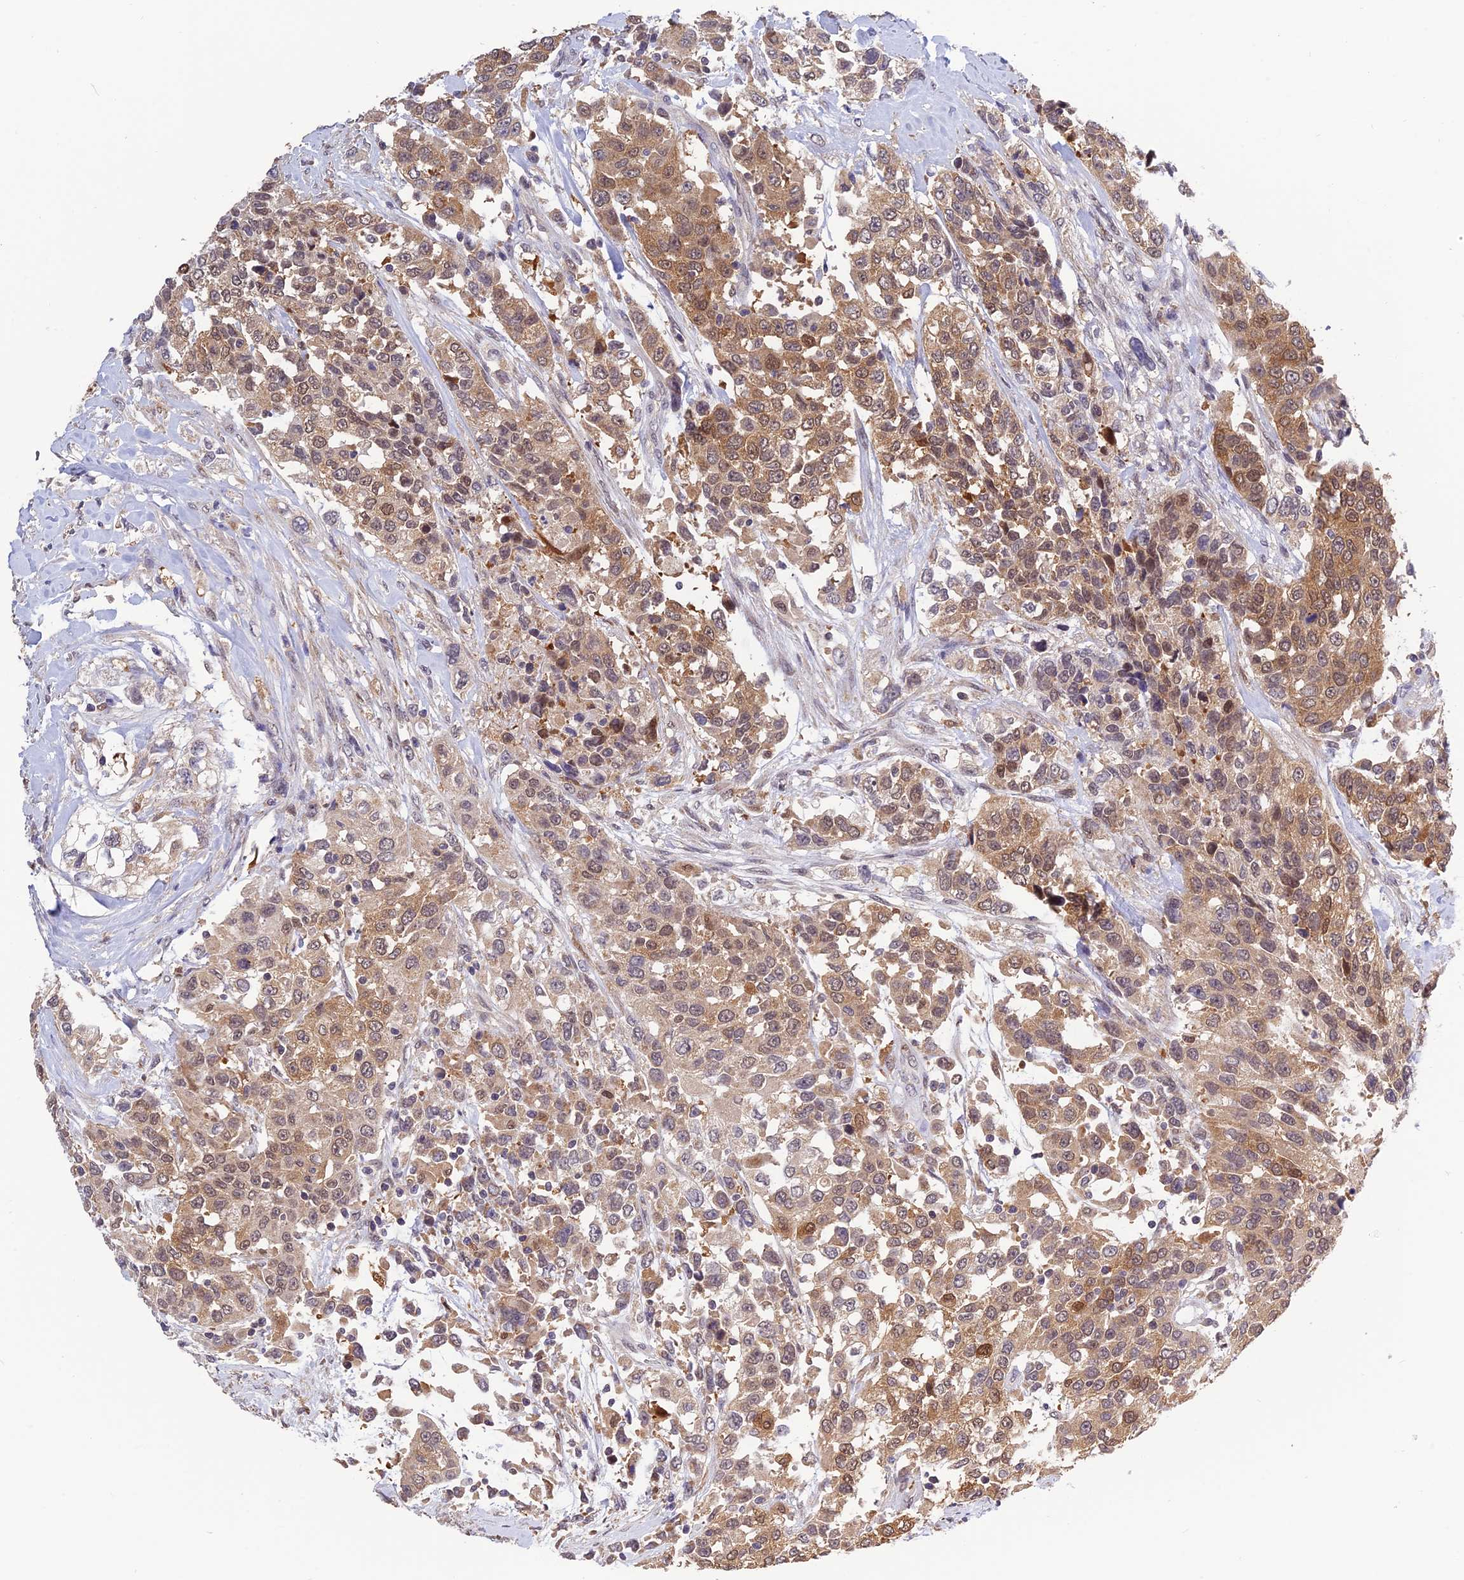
{"staining": {"intensity": "moderate", "quantity": ">75%", "location": "cytoplasmic/membranous,nuclear"}, "tissue": "urothelial cancer", "cell_type": "Tumor cells", "image_type": "cancer", "snomed": [{"axis": "morphology", "description": "Urothelial carcinoma, High grade"}, {"axis": "topography", "description": "Urinary bladder"}], "caption": "Immunohistochemistry of human high-grade urothelial carcinoma displays medium levels of moderate cytoplasmic/membranous and nuclear positivity in approximately >75% of tumor cells. (IHC, brightfield microscopy, high magnification).", "gene": "MNS1", "patient": {"sex": "female", "age": 80}}